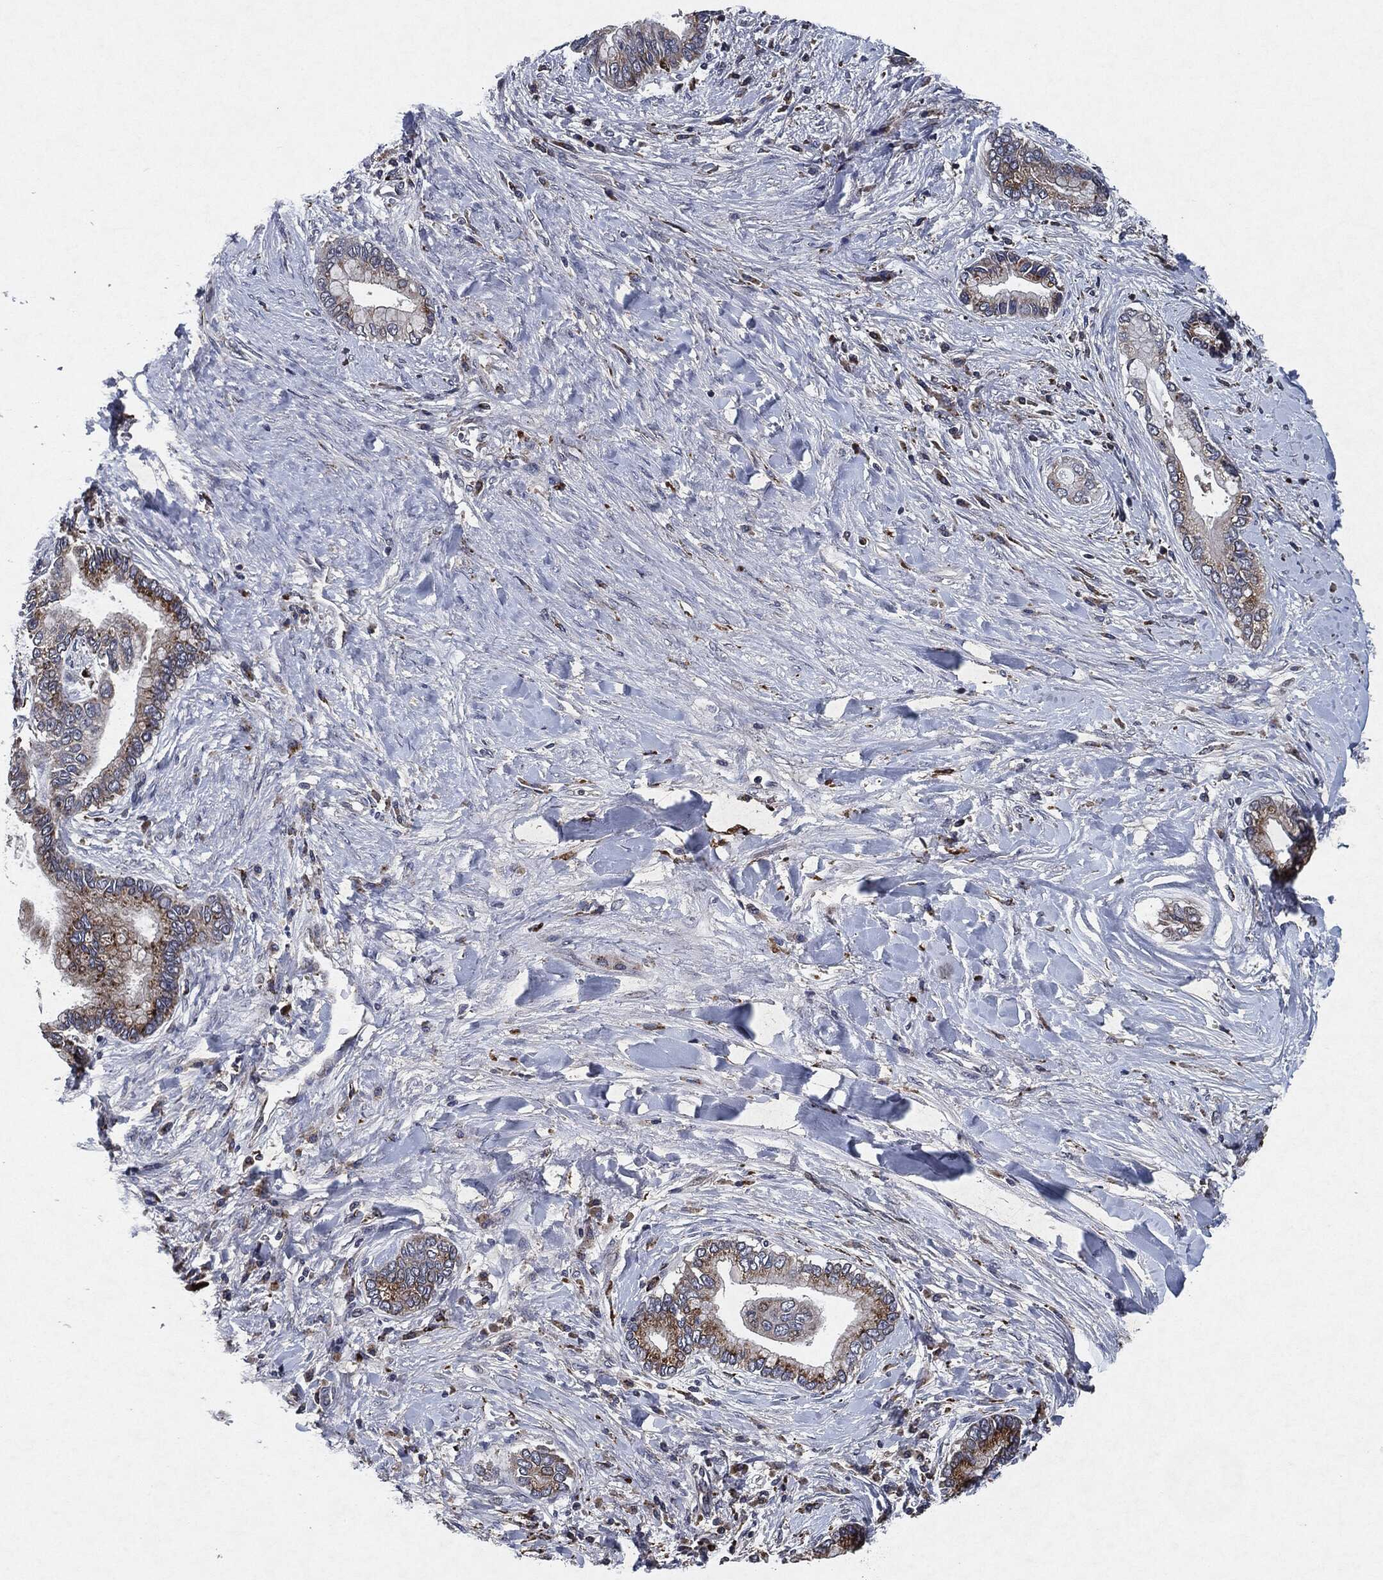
{"staining": {"intensity": "moderate", "quantity": "25%-75%", "location": "cytoplasmic/membranous"}, "tissue": "liver cancer", "cell_type": "Tumor cells", "image_type": "cancer", "snomed": [{"axis": "morphology", "description": "Cholangiocarcinoma"}, {"axis": "topography", "description": "Liver"}], "caption": "Immunohistochemistry photomicrograph of neoplastic tissue: human liver cancer stained using immunohistochemistry shows medium levels of moderate protein expression localized specifically in the cytoplasmic/membranous of tumor cells, appearing as a cytoplasmic/membranous brown color.", "gene": "SLC31A2", "patient": {"sex": "male", "age": 50}}